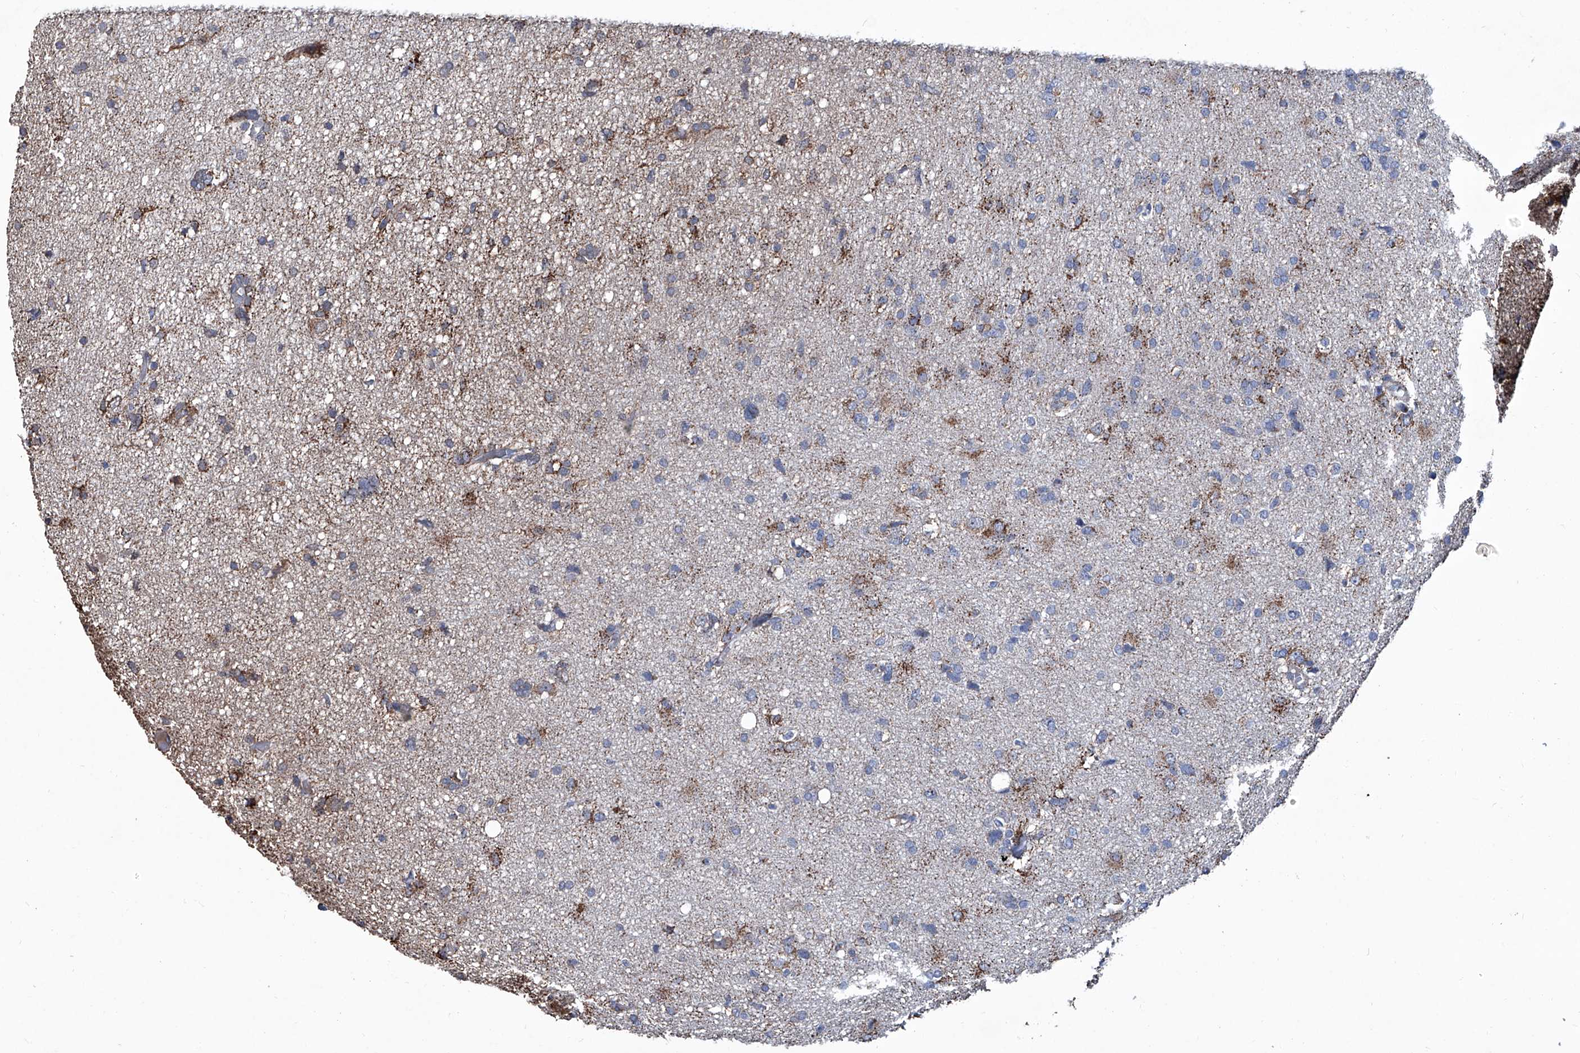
{"staining": {"intensity": "moderate", "quantity": "25%-75%", "location": "cytoplasmic/membranous"}, "tissue": "glioma", "cell_type": "Tumor cells", "image_type": "cancer", "snomed": [{"axis": "morphology", "description": "Glioma, malignant, High grade"}, {"axis": "topography", "description": "Brain"}], "caption": "DAB immunohistochemical staining of human glioma exhibits moderate cytoplasmic/membranous protein expression in about 25%-75% of tumor cells.", "gene": "NHS", "patient": {"sex": "female", "age": 59}}